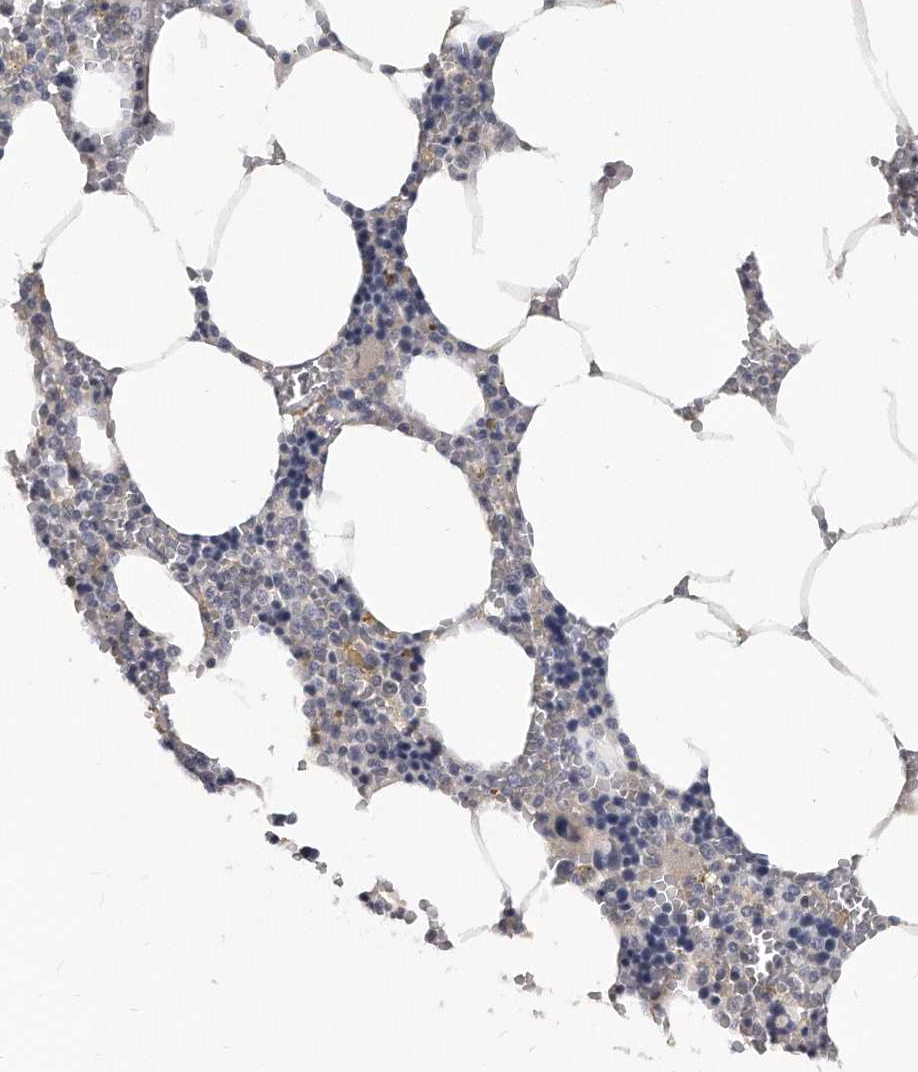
{"staining": {"intensity": "weak", "quantity": "<25%", "location": "cytoplasmic/membranous"}, "tissue": "bone marrow", "cell_type": "Hematopoietic cells", "image_type": "normal", "snomed": [{"axis": "morphology", "description": "Normal tissue, NOS"}, {"axis": "topography", "description": "Bone marrow"}], "caption": "A micrograph of bone marrow stained for a protein reveals no brown staining in hematopoietic cells.", "gene": "KLHL7", "patient": {"sex": "male", "age": 70}}